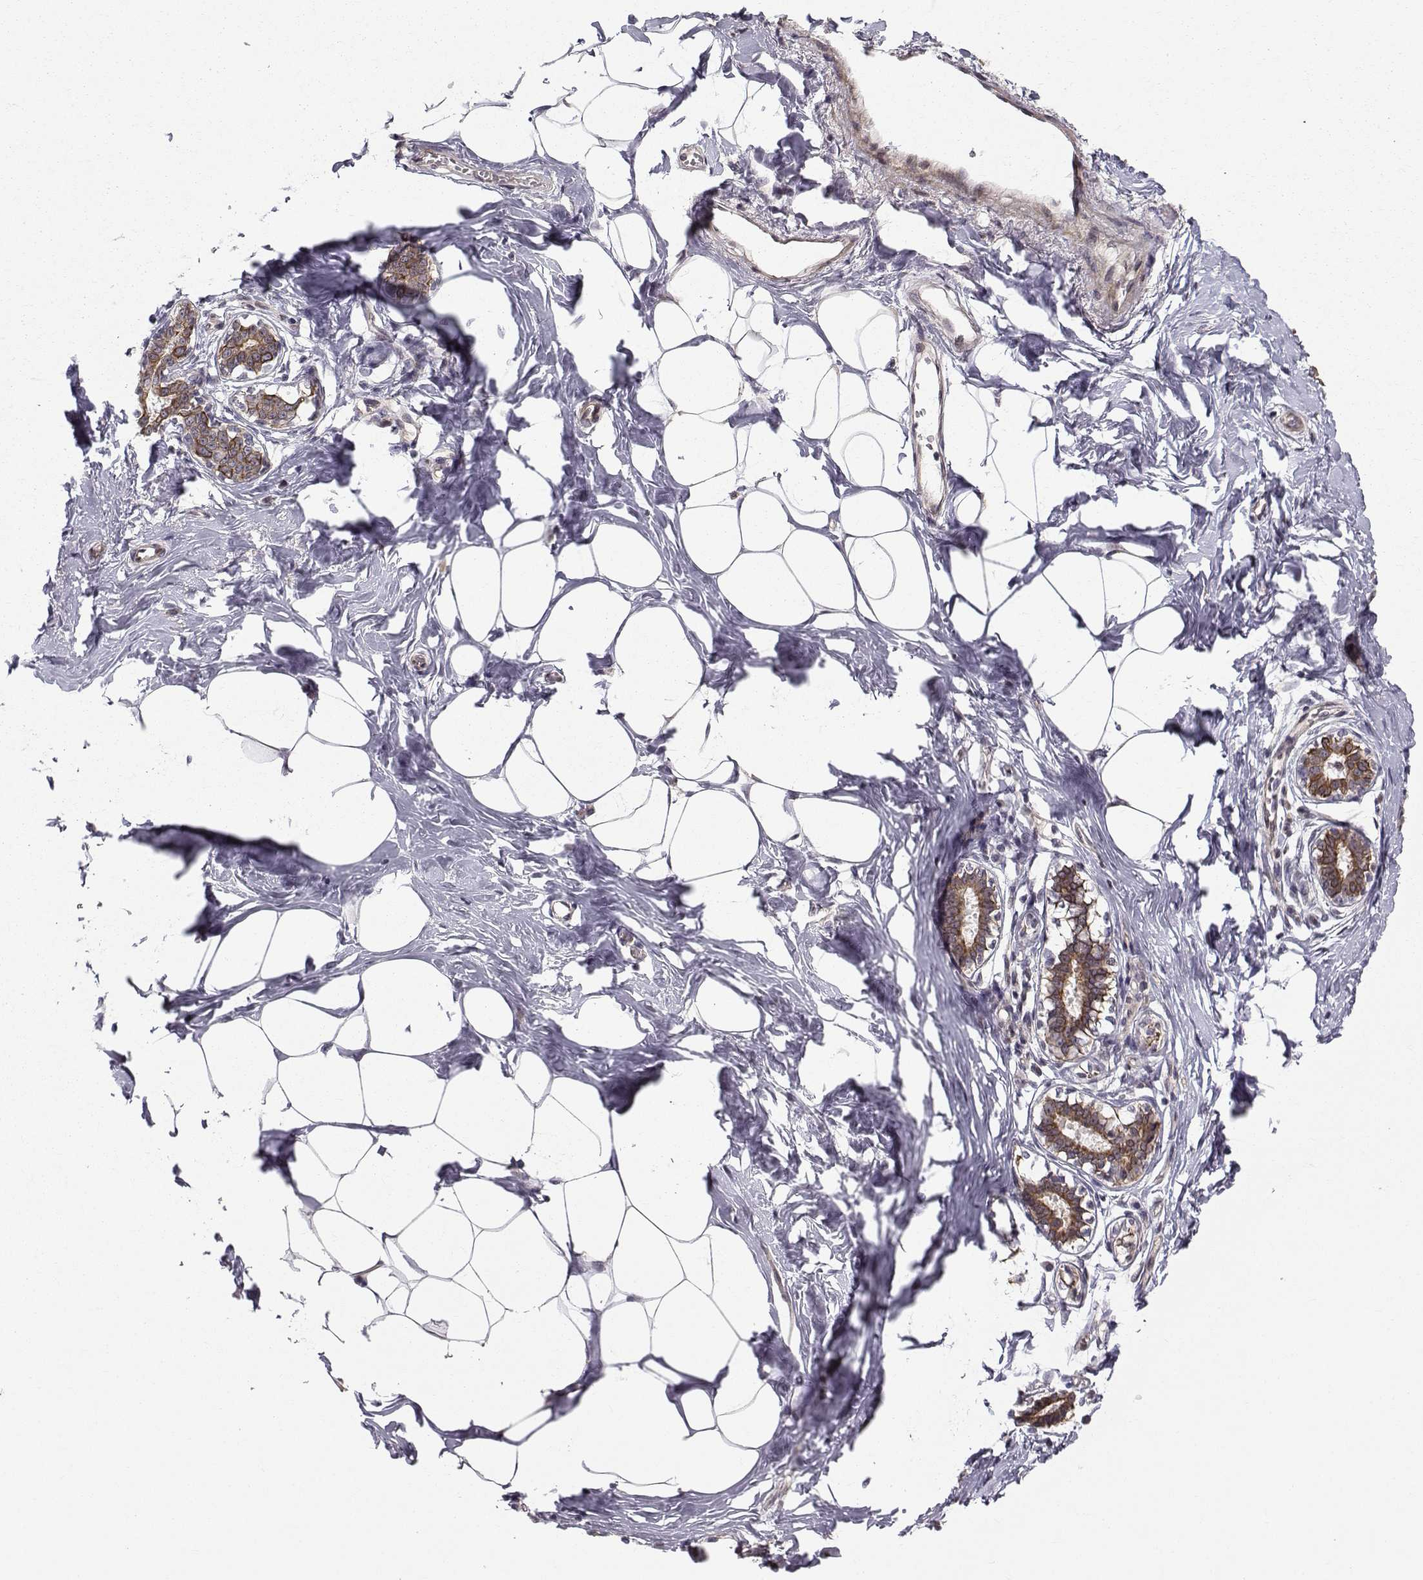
{"staining": {"intensity": "negative", "quantity": "none", "location": "none"}, "tissue": "breast", "cell_type": "Adipocytes", "image_type": "normal", "snomed": [{"axis": "morphology", "description": "Normal tissue, NOS"}, {"axis": "morphology", "description": "Lobular carcinoma, in situ"}, {"axis": "topography", "description": "Breast"}], "caption": "Immunohistochemical staining of normal human breast displays no significant positivity in adipocytes.", "gene": "APC", "patient": {"sex": "female", "age": 35}}